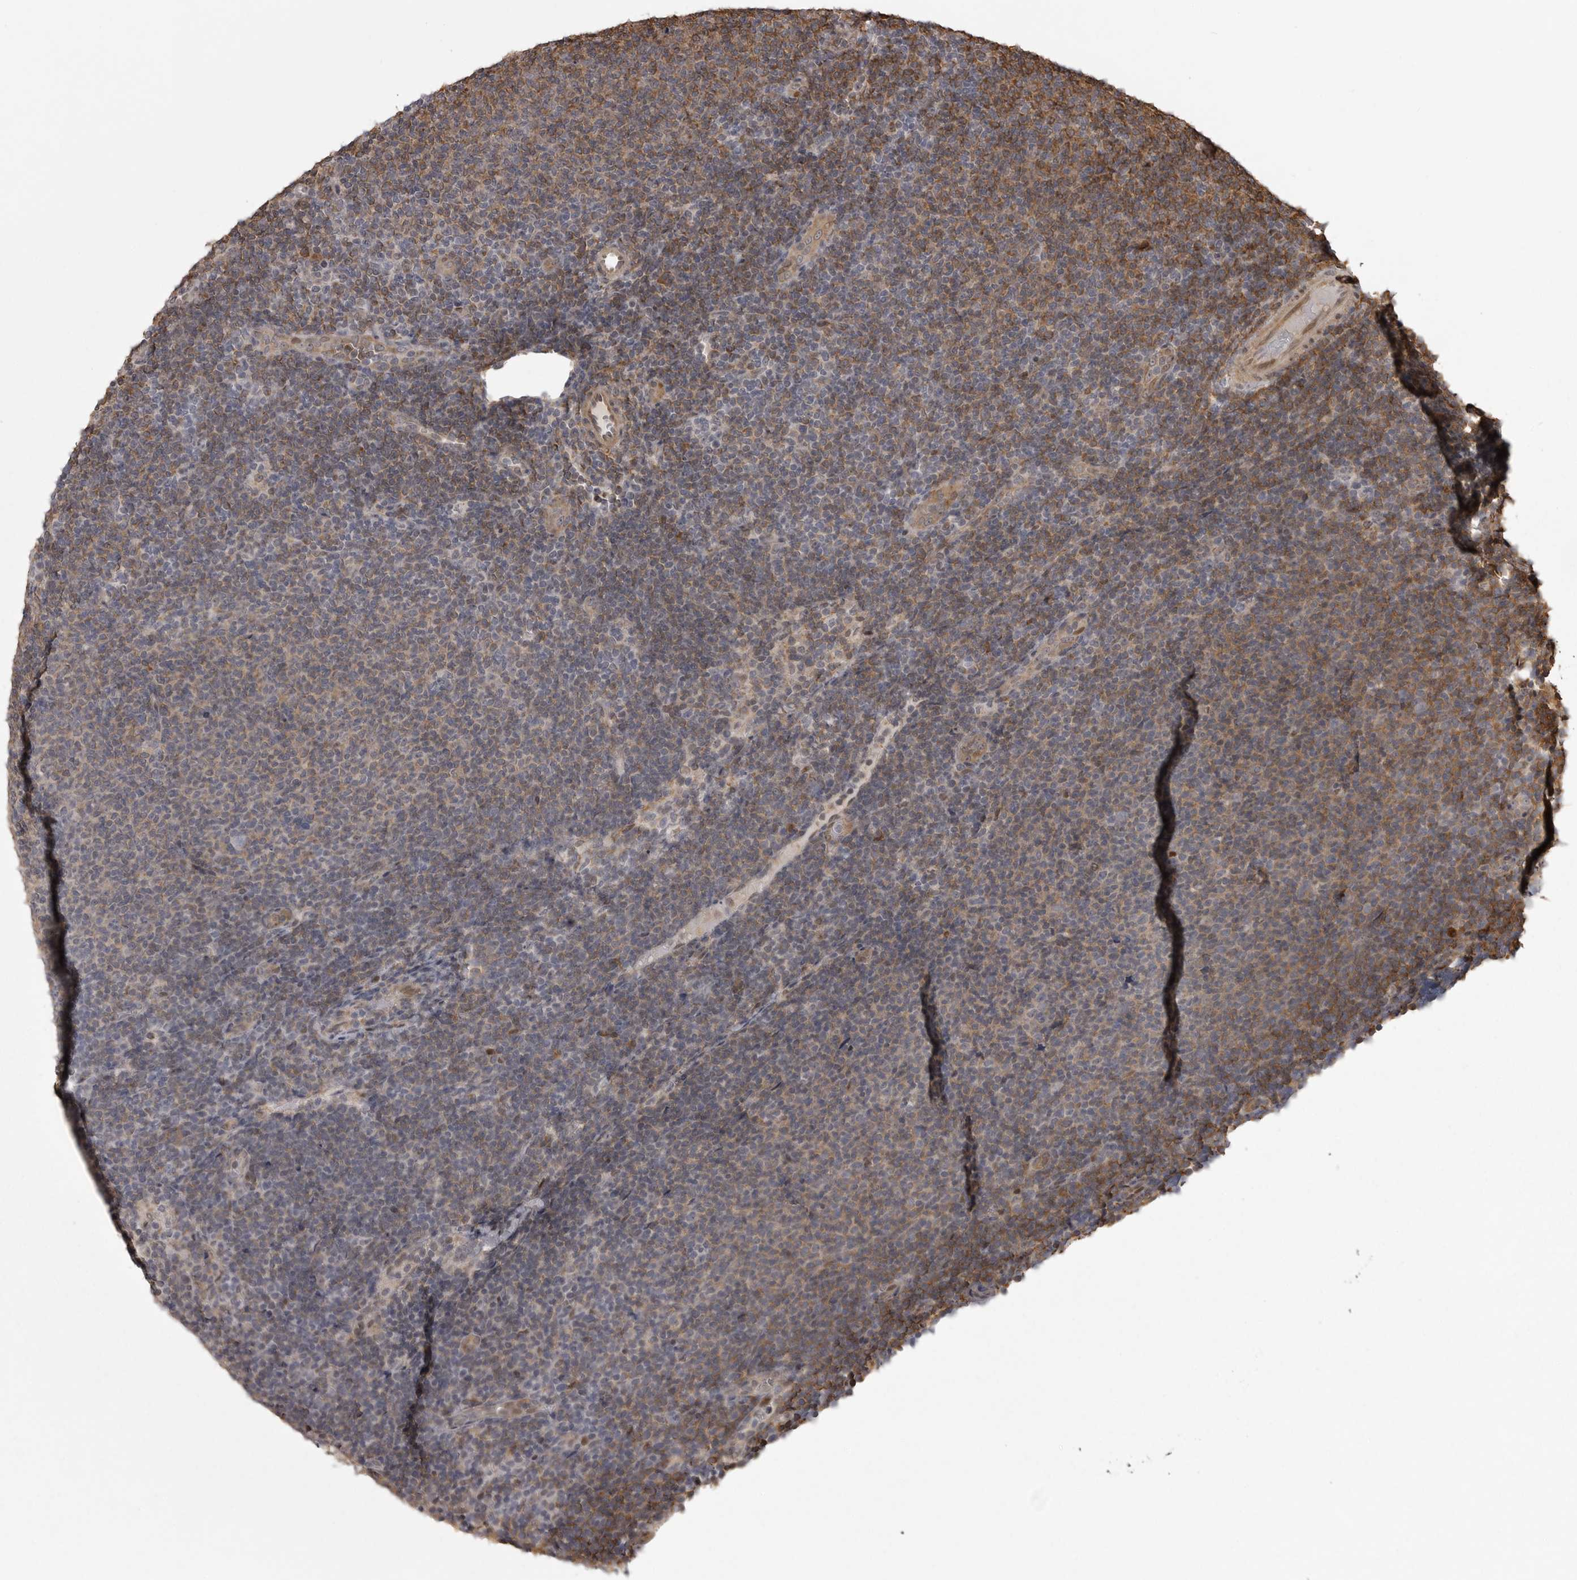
{"staining": {"intensity": "weak", "quantity": "25%-75%", "location": "cytoplasmic/membranous"}, "tissue": "lymphoma", "cell_type": "Tumor cells", "image_type": "cancer", "snomed": [{"axis": "morphology", "description": "Malignant lymphoma, non-Hodgkin's type, Low grade"}, {"axis": "topography", "description": "Lymph node"}], "caption": "This micrograph shows immunohistochemistry (IHC) staining of lymphoma, with low weak cytoplasmic/membranous expression in about 25%-75% of tumor cells.", "gene": "SNX16", "patient": {"sex": "male", "age": 66}}